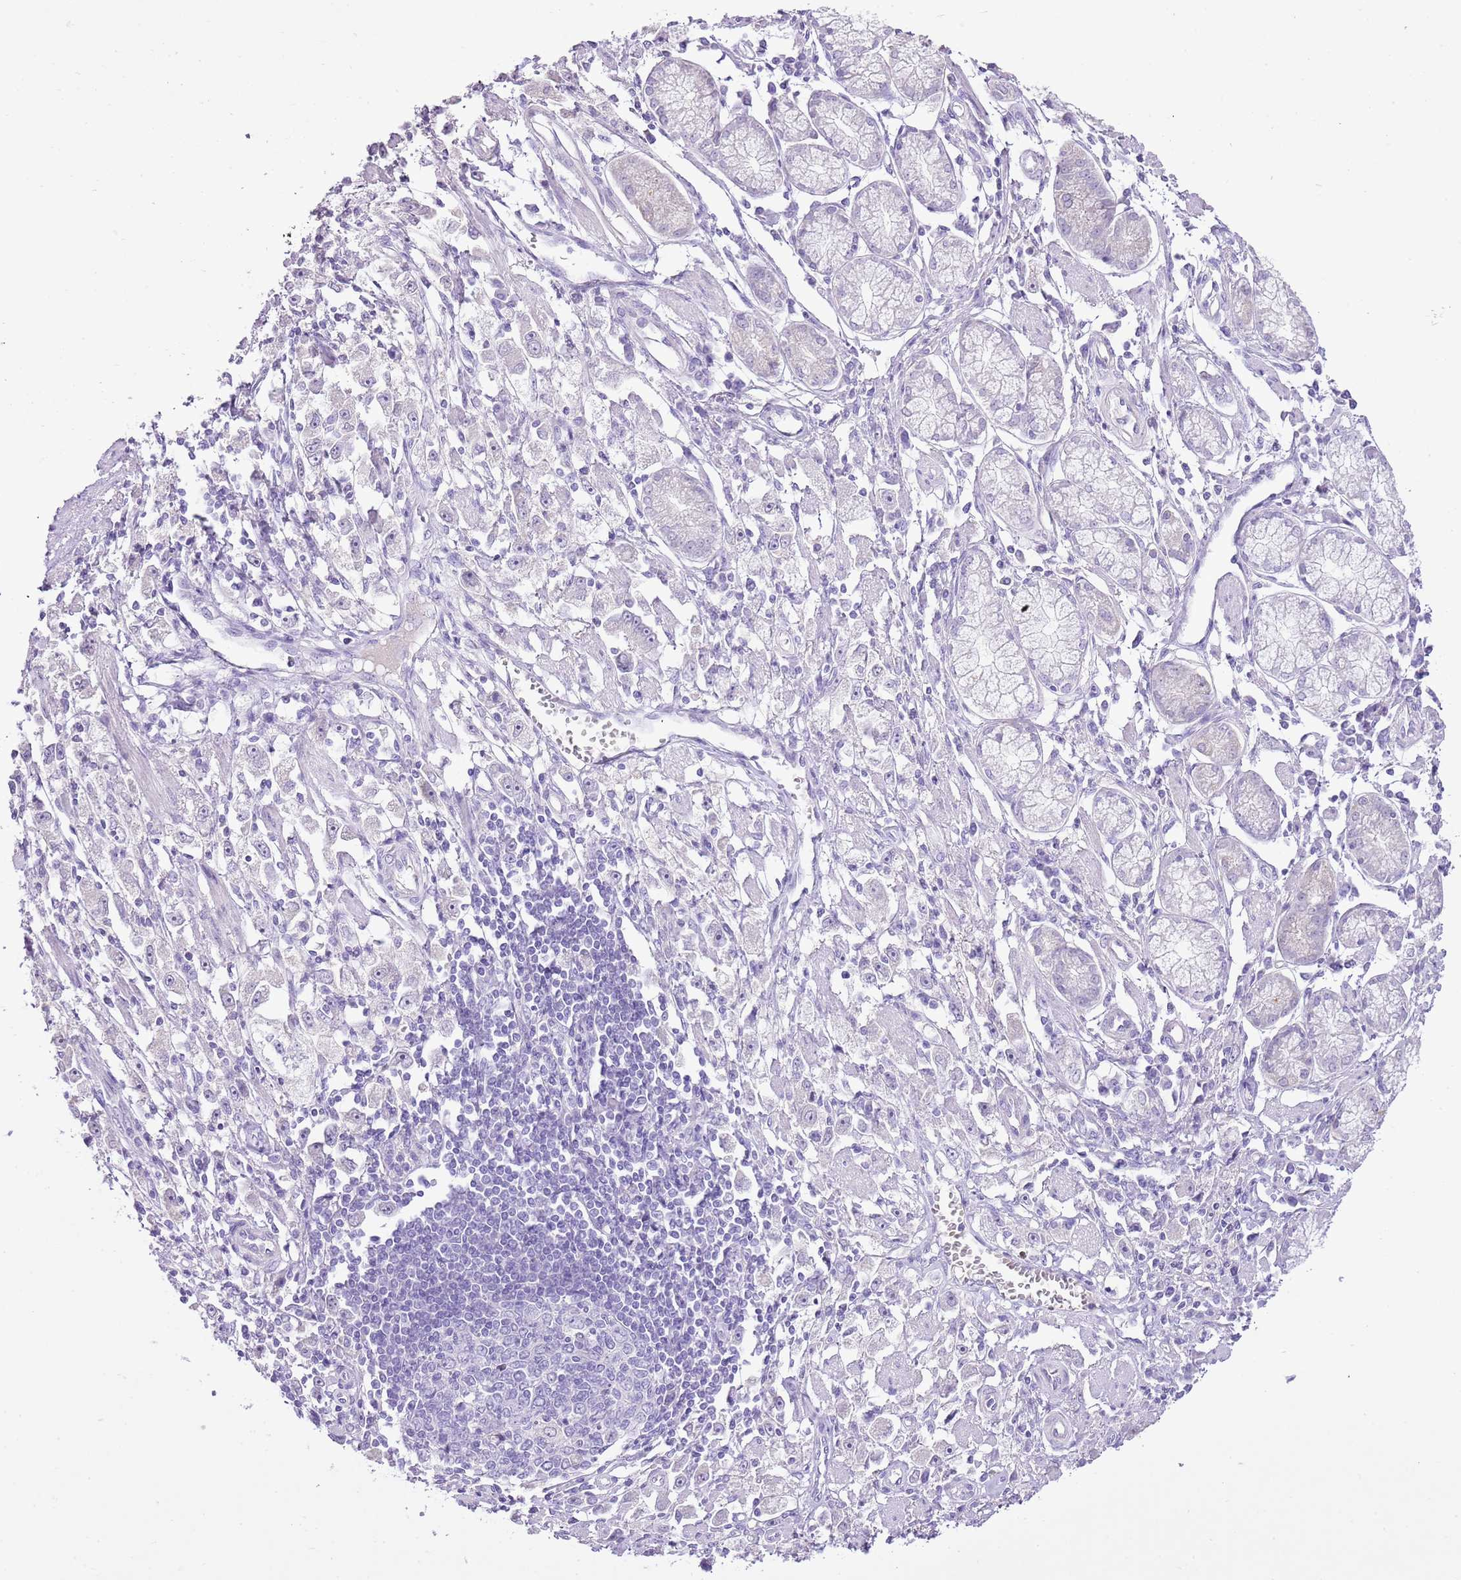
{"staining": {"intensity": "negative", "quantity": "none", "location": "none"}, "tissue": "stomach cancer", "cell_type": "Tumor cells", "image_type": "cancer", "snomed": [{"axis": "morphology", "description": "Adenocarcinoma, NOS"}, {"axis": "topography", "description": "Stomach"}], "caption": "Tumor cells show no significant protein staining in stomach cancer. (IHC, brightfield microscopy, high magnification).", "gene": "XPO7", "patient": {"sex": "female", "age": 59}}